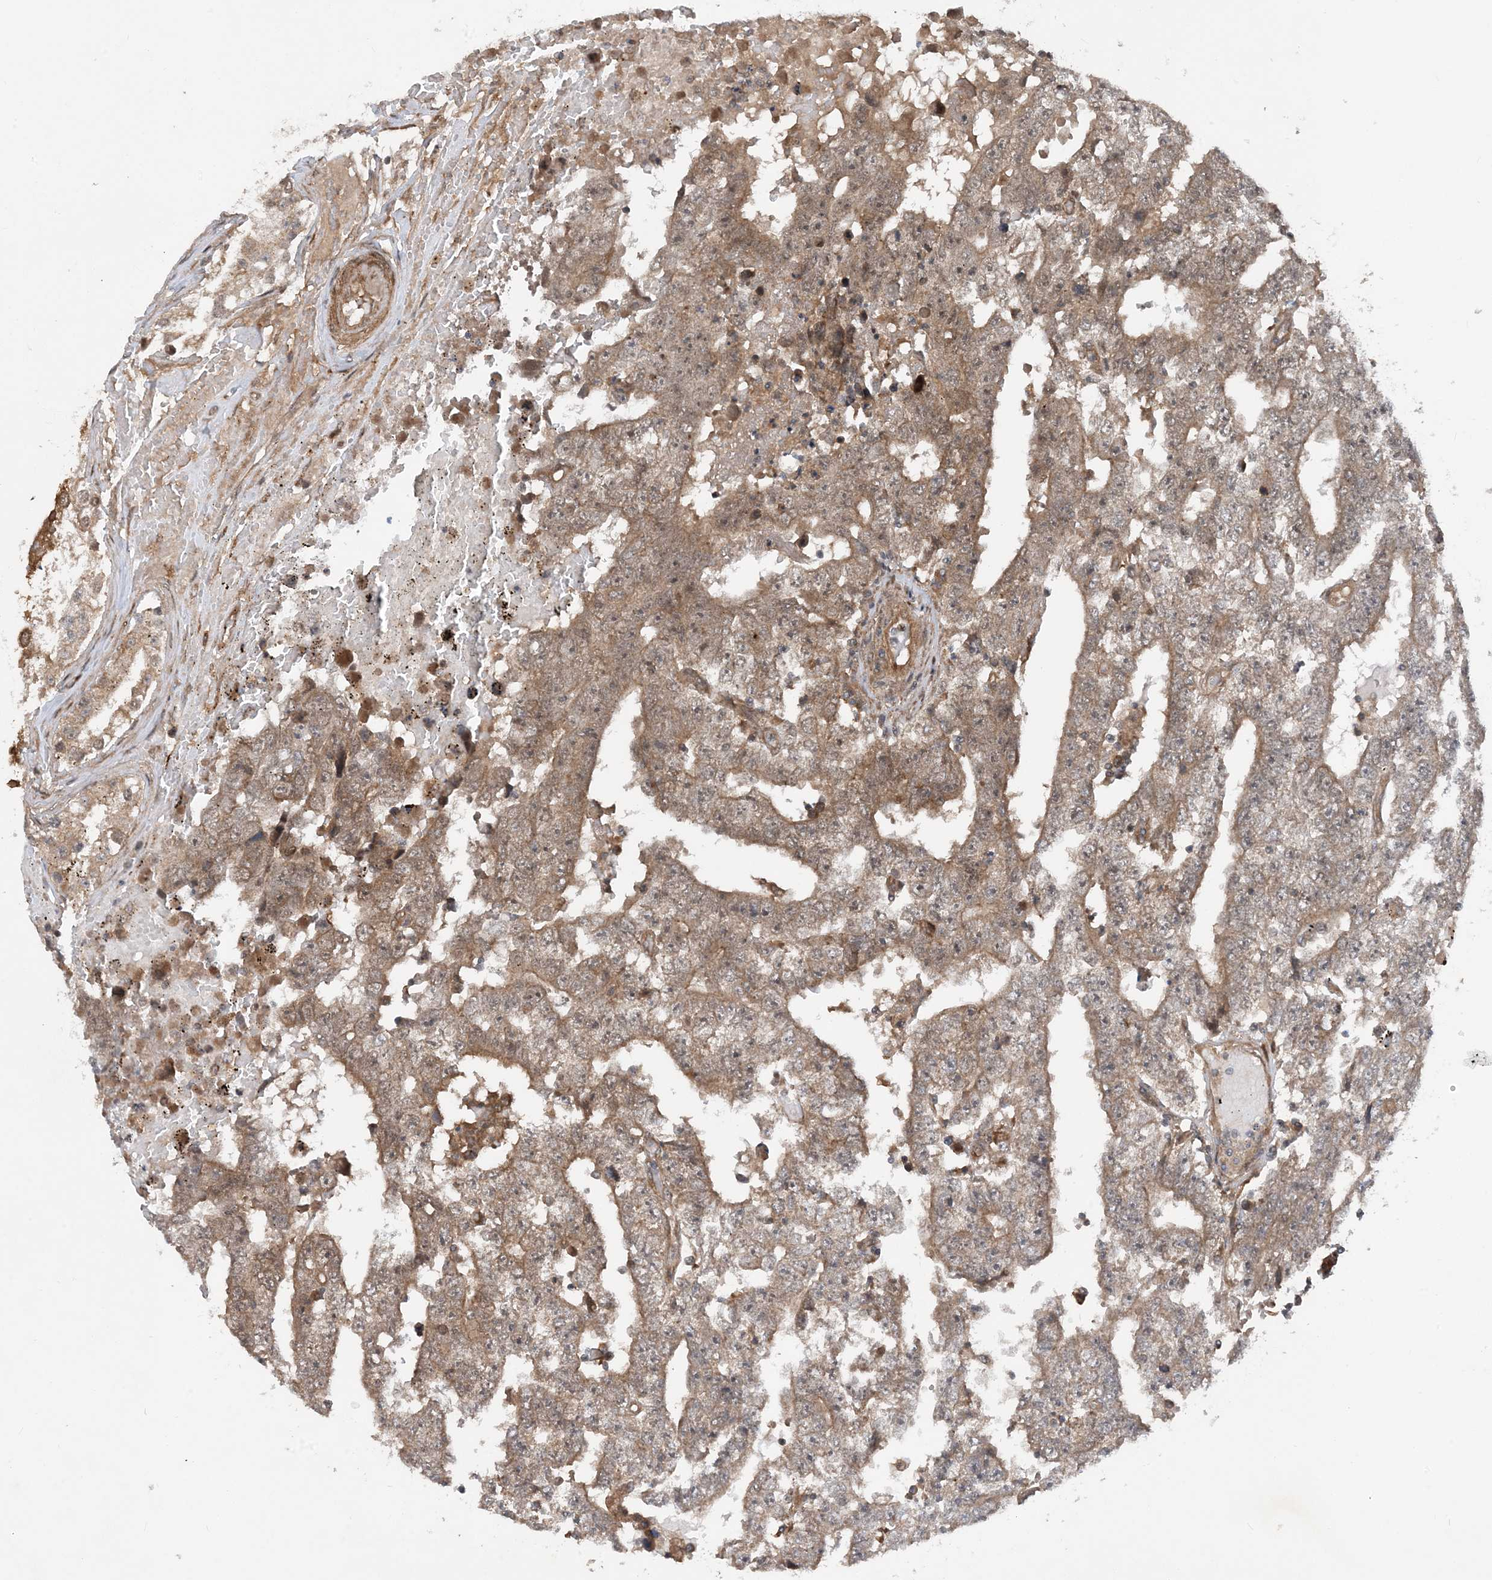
{"staining": {"intensity": "moderate", "quantity": "25%-75%", "location": "cytoplasmic/membranous"}, "tissue": "testis cancer", "cell_type": "Tumor cells", "image_type": "cancer", "snomed": [{"axis": "morphology", "description": "Carcinoma, Embryonal, NOS"}, {"axis": "topography", "description": "Testis"}], "caption": "DAB (3,3'-diaminobenzidine) immunohistochemical staining of embryonal carcinoma (testis) exhibits moderate cytoplasmic/membranous protein expression in approximately 25%-75% of tumor cells.", "gene": "HEMK1", "patient": {"sex": "male", "age": 25}}